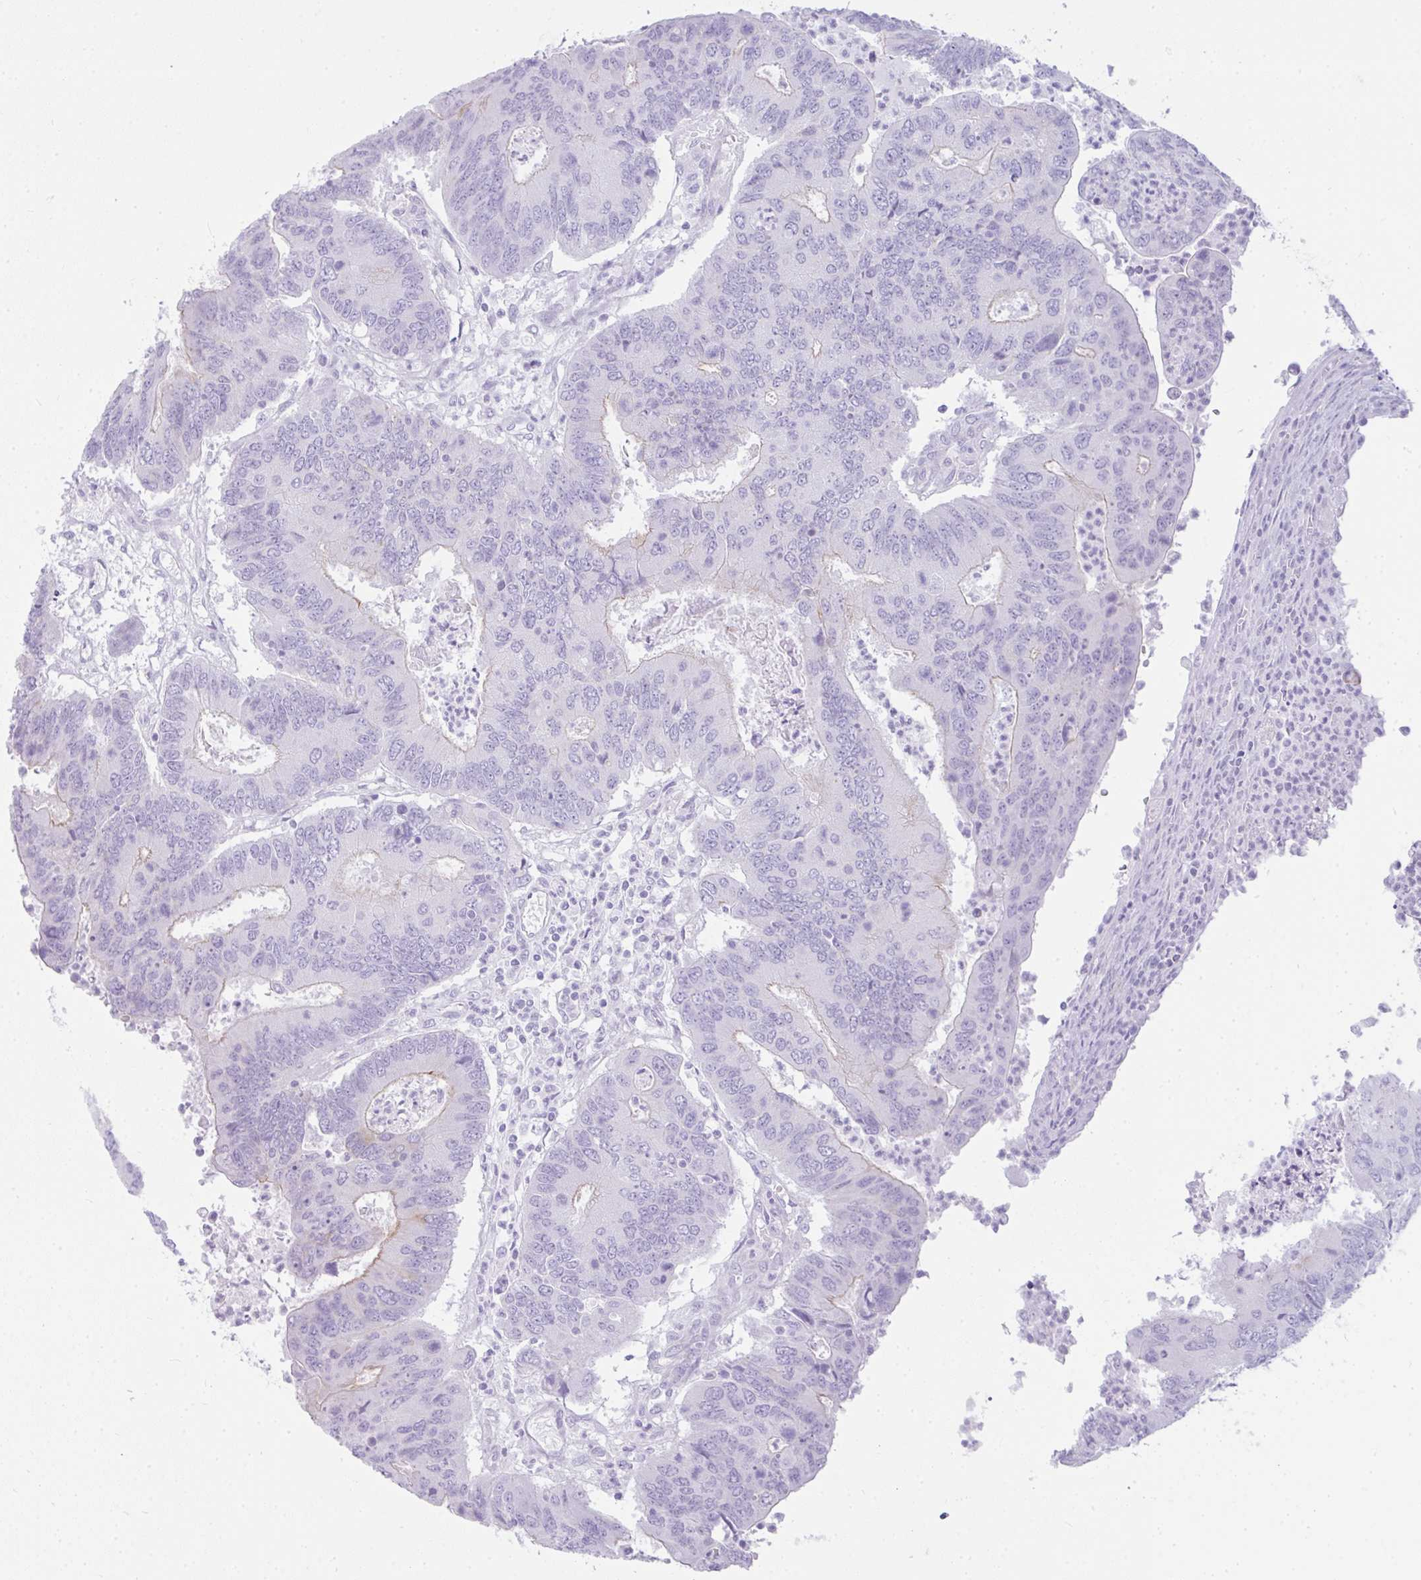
{"staining": {"intensity": "negative", "quantity": "none", "location": "none"}, "tissue": "colorectal cancer", "cell_type": "Tumor cells", "image_type": "cancer", "snomed": [{"axis": "morphology", "description": "Adenocarcinoma, NOS"}, {"axis": "topography", "description": "Colon"}], "caption": "A high-resolution micrograph shows immunohistochemistry (IHC) staining of adenocarcinoma (colorectal), which demonstrates no significant expression in tumor cells. (Brightfield microscopy of DAB (3,3'-diaminobenzidine) immunohistochemistry at high magnification).", "gene": "RASL10A", "patient": {"sex": "female", "age": 67}}